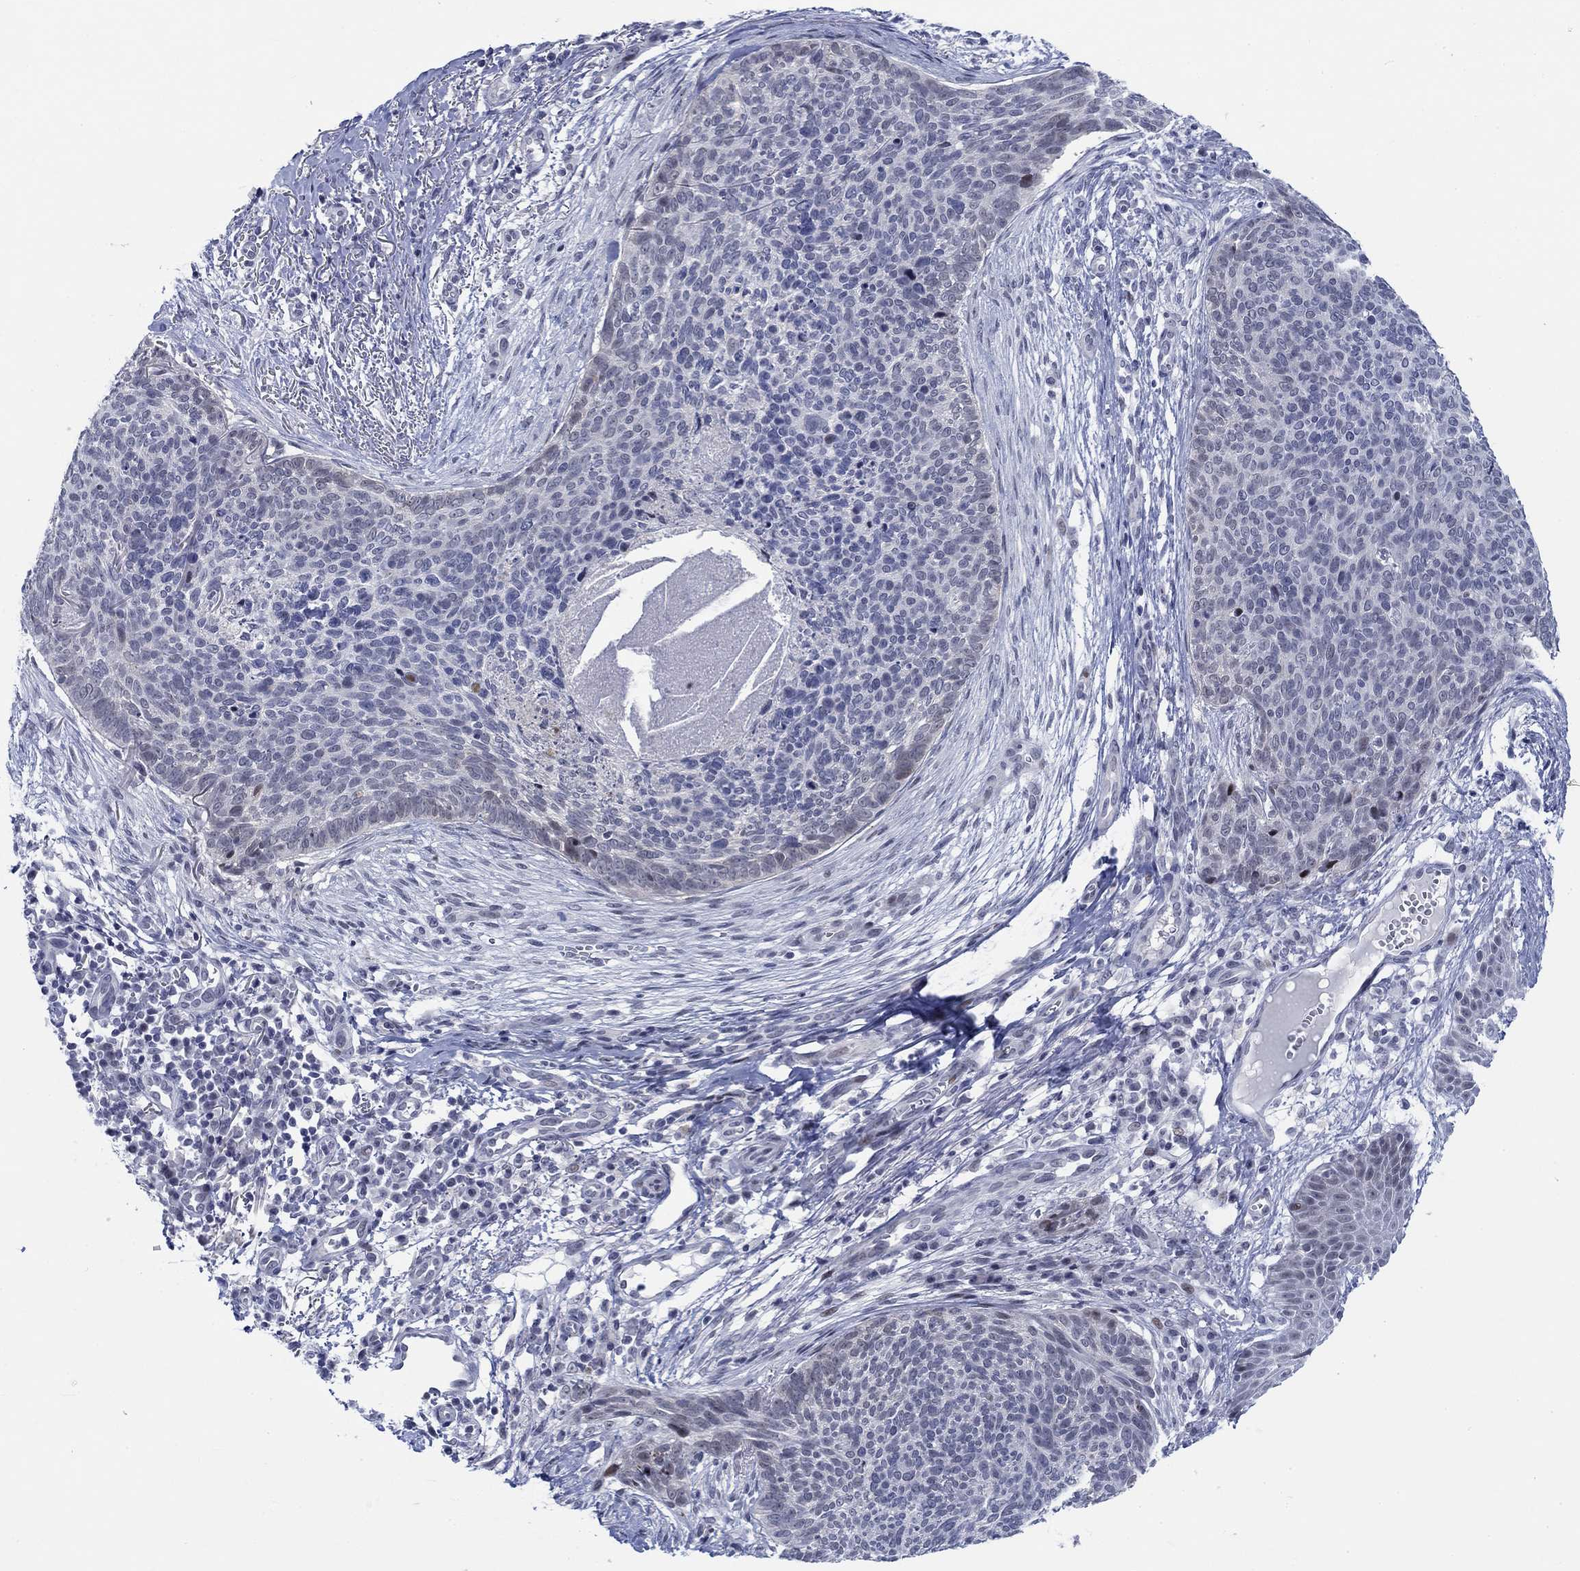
{"staining": {"intensity": "negative", "quantity": "none", "location": "none"}, "tissue": "skin cancer", "cell_type": "Tumor cells", "image_type": "cancer", "snomed": [{"axis": "morphology", "description": "Basal cell carcinoma"}, {"axis": "topography", "description": "Skin"}], "caption": "High power microscopy image of an immunohistochemistry (IHC) image of skin cancer, revealing no significant expression in tumor cells. Nuclei are stained in blue.", "gene": "NEU3", "patient": {"sex": "male", "age": 64}}